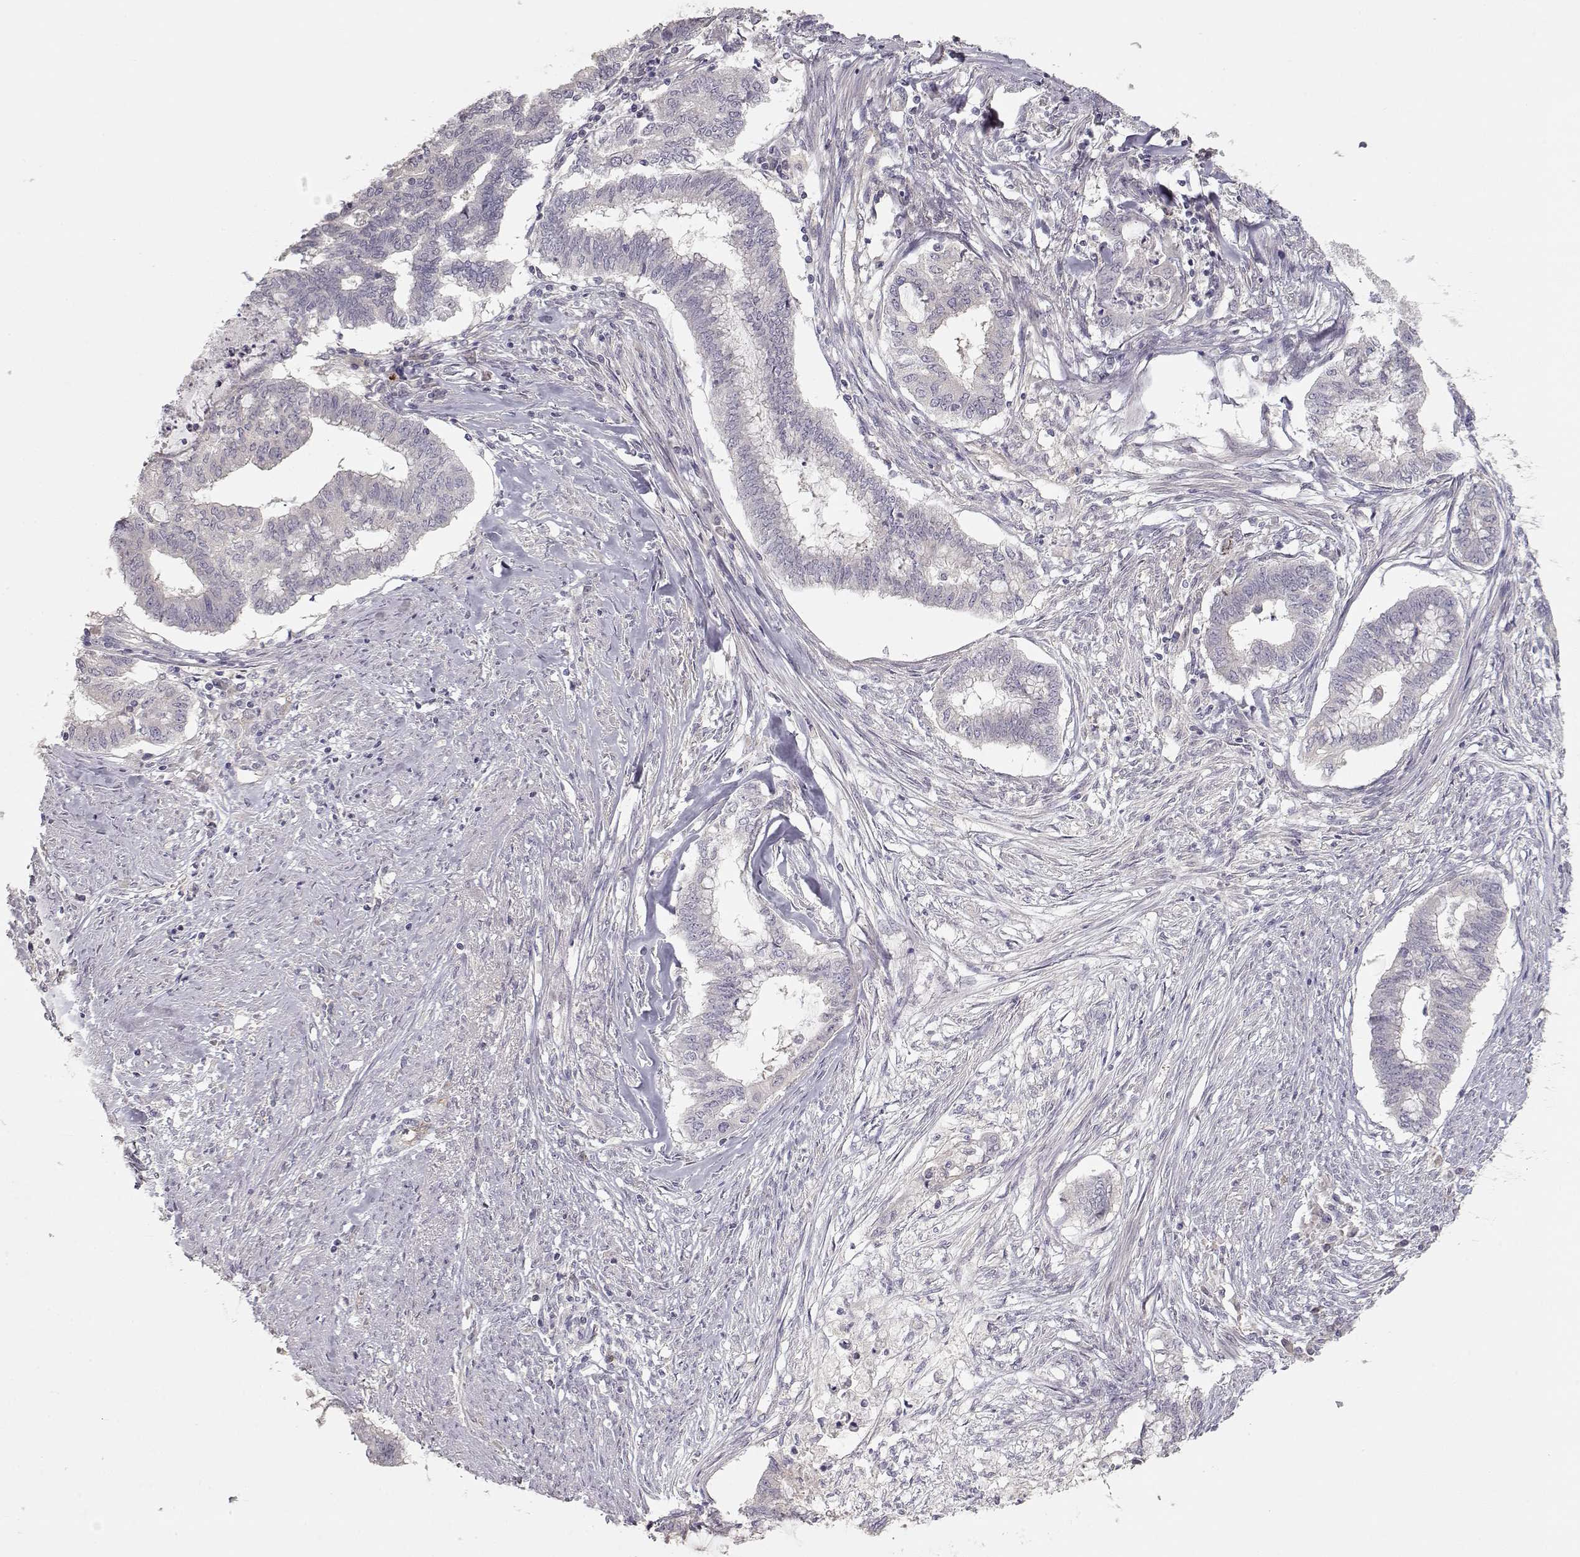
{"staining": {"intensity": "negative", "quantity": "none", "location": "none"}, "tissue": "endometrial cancer", "cell_type": "Tumor cells", "image_type": "cancer", "snomed": [{"axis": "morphology", "description": "Adenocarcinoma, NOS"}, {"axis": "topography", "description": "Endometrium"}], "caption": "Human endometrial adenocarcinoma stained for a protein using immunohistochemistry (IHC) demonstrates no staining in tumor cells.", "gene": "ARHGAP8", "patient": {"sex": "female", "age": 79}}